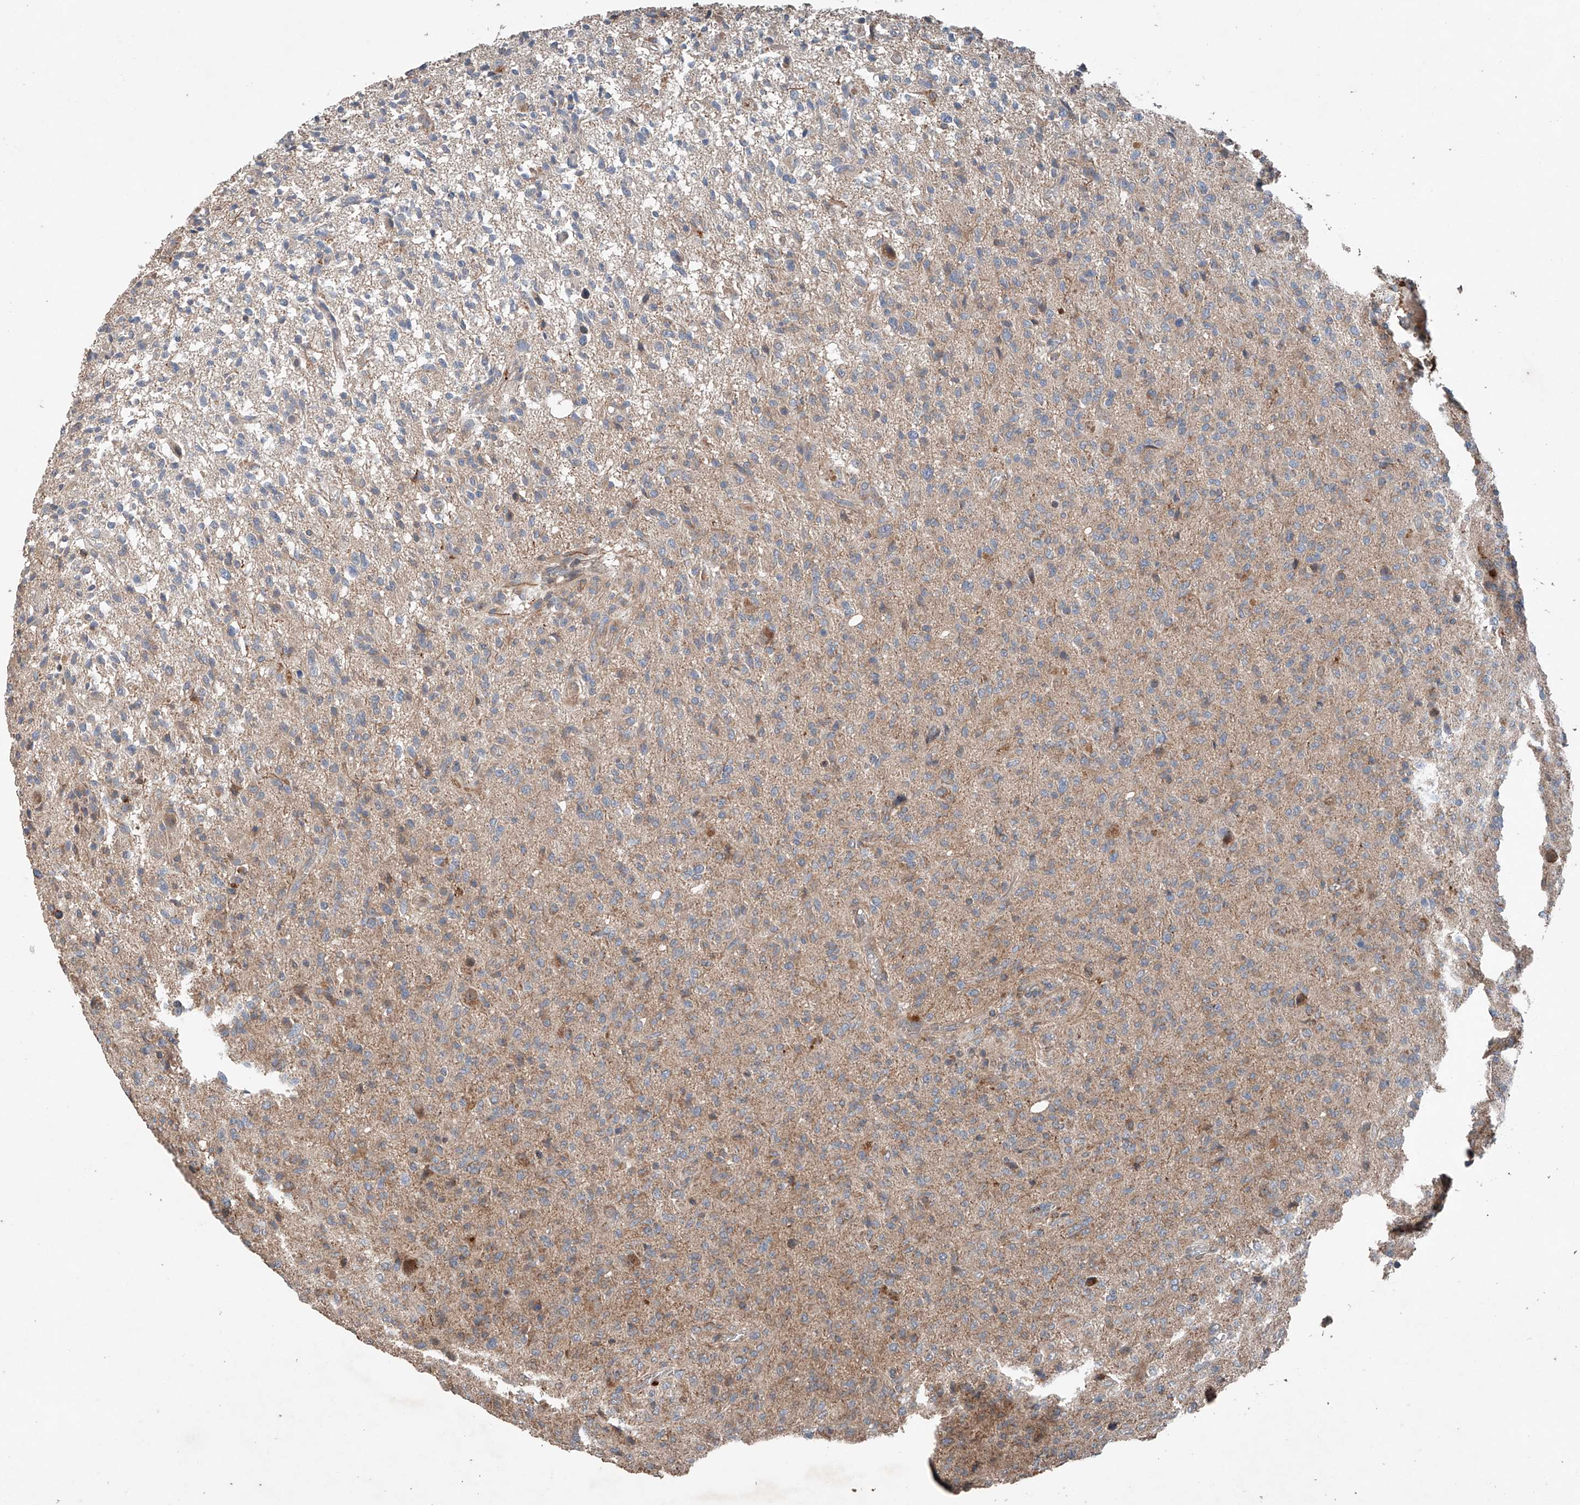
{"staining": {"intensity": "weak", "quantity": "<25%", "location": "cytoplasmic/membranous"}, "tissue": "glioma", "cell_type": "Tumor cells", "image_type": "cancer", "snomed": [{"axis": "morphology", "description": "Glioma, malignant, High grade"}, {"axis": "topography", "description": "Brain"}], "caption": "A high-resolution photomicrograph shows immunohistochemistry (IHC) staining of glioma, which demonstrates no significant positivity in tumor cells.", "gene": "AP4B1", "patient": {"sex": "female", "age": 57}}